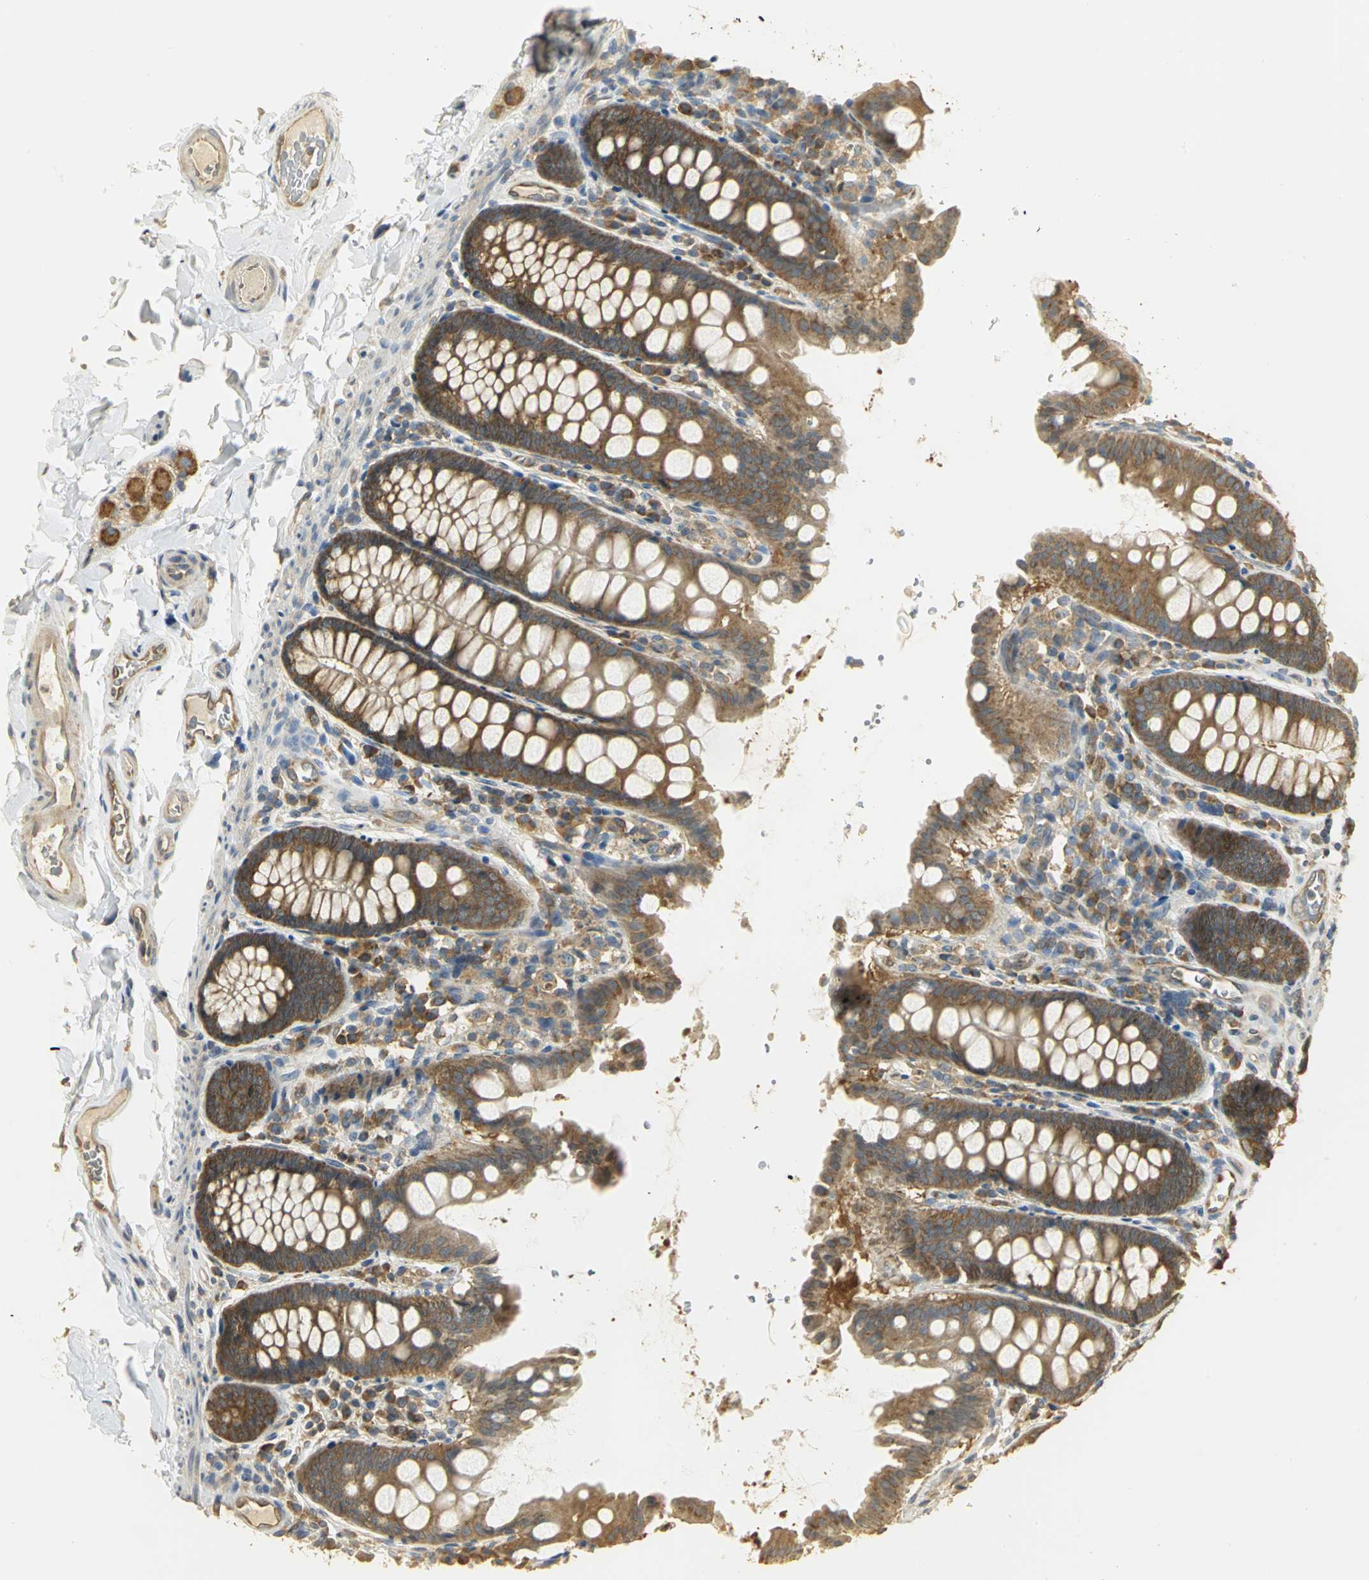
{"staining": {"intensity": "moderate", "quantity": ">75%", "location": "cytoplasmic/membranous"}, "tissue": "colon", "cell_type": "Endothelial cells", "image_type": "normal", "snomed": [{"axis": "morphology", "description": "Normal tissue, NOS"}, {"axis": "topography", "description": "Colon"}], "caption": "Protein staining by immunohistochemistry shows moderate cytoplasmic/membranous staining in about >75% of endothelial cells in benign colon. (DAB (3,3'-diaminobenzidine) IHC, brown staining for protein, blue staining for nuclei).", "gene": "RARS1", "patient": {"sex": "female", "age": 61}}